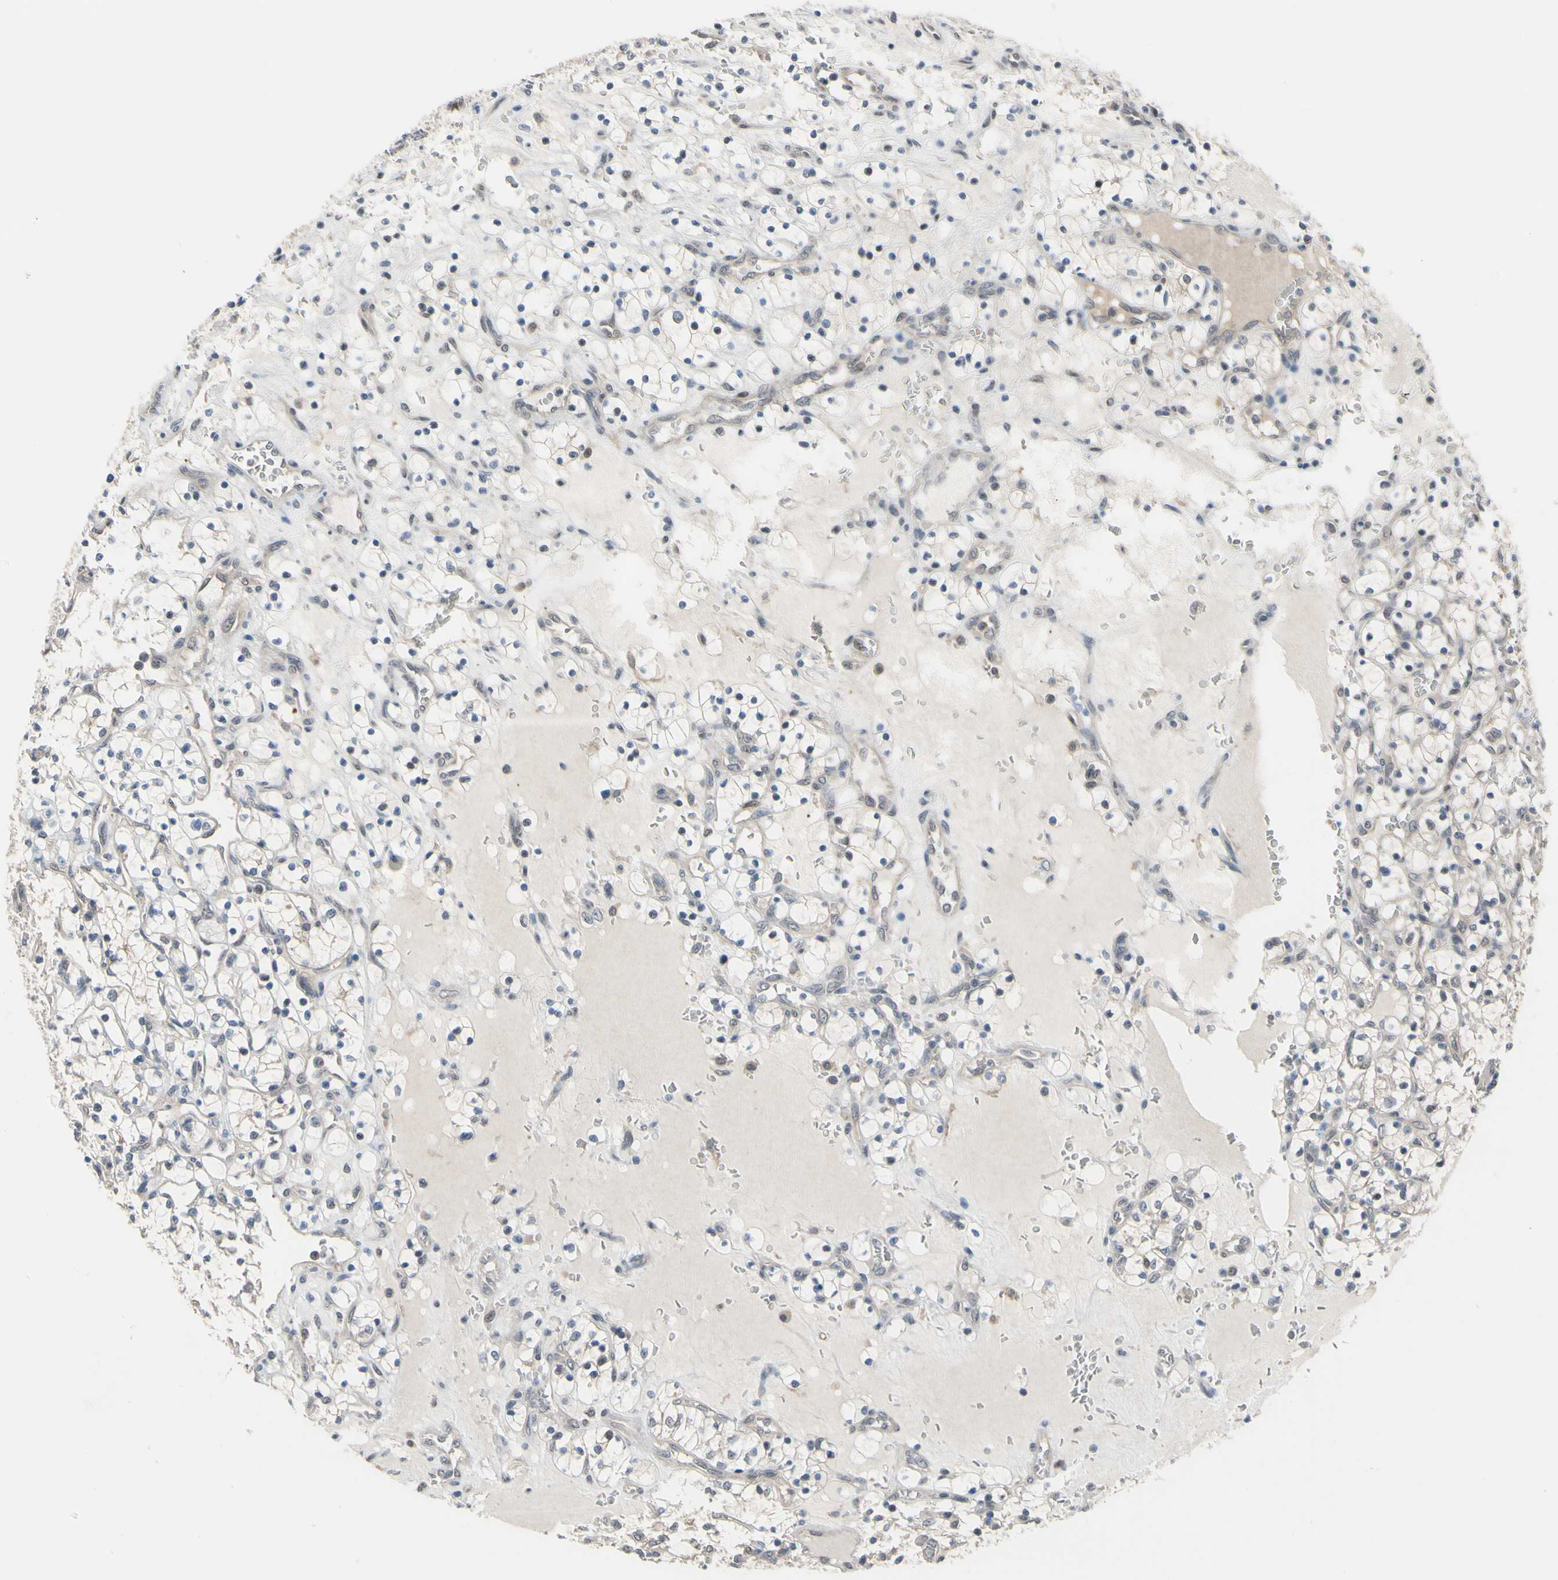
{"staining": {"intensity": "weak", "quantity": "<25%", "location": "nuclear"}, "tissue": "renal cancer", "cell_type": "Tumor cells", "image_type": "cancer", "snomed": [{"axis": "morphology", "description": "Adenocarcinoma, NOS"}, {"axis": "topography", "description": "Kidney"}], "caption": "Immunohistochemistry micrograph of neoplastic tissue: renal adenocarcinoma stained with DAB exhibits no significant protein expression in tumor cells.", "gene": "HSPA4", "patient": {"sex": "female", "age": 69}}